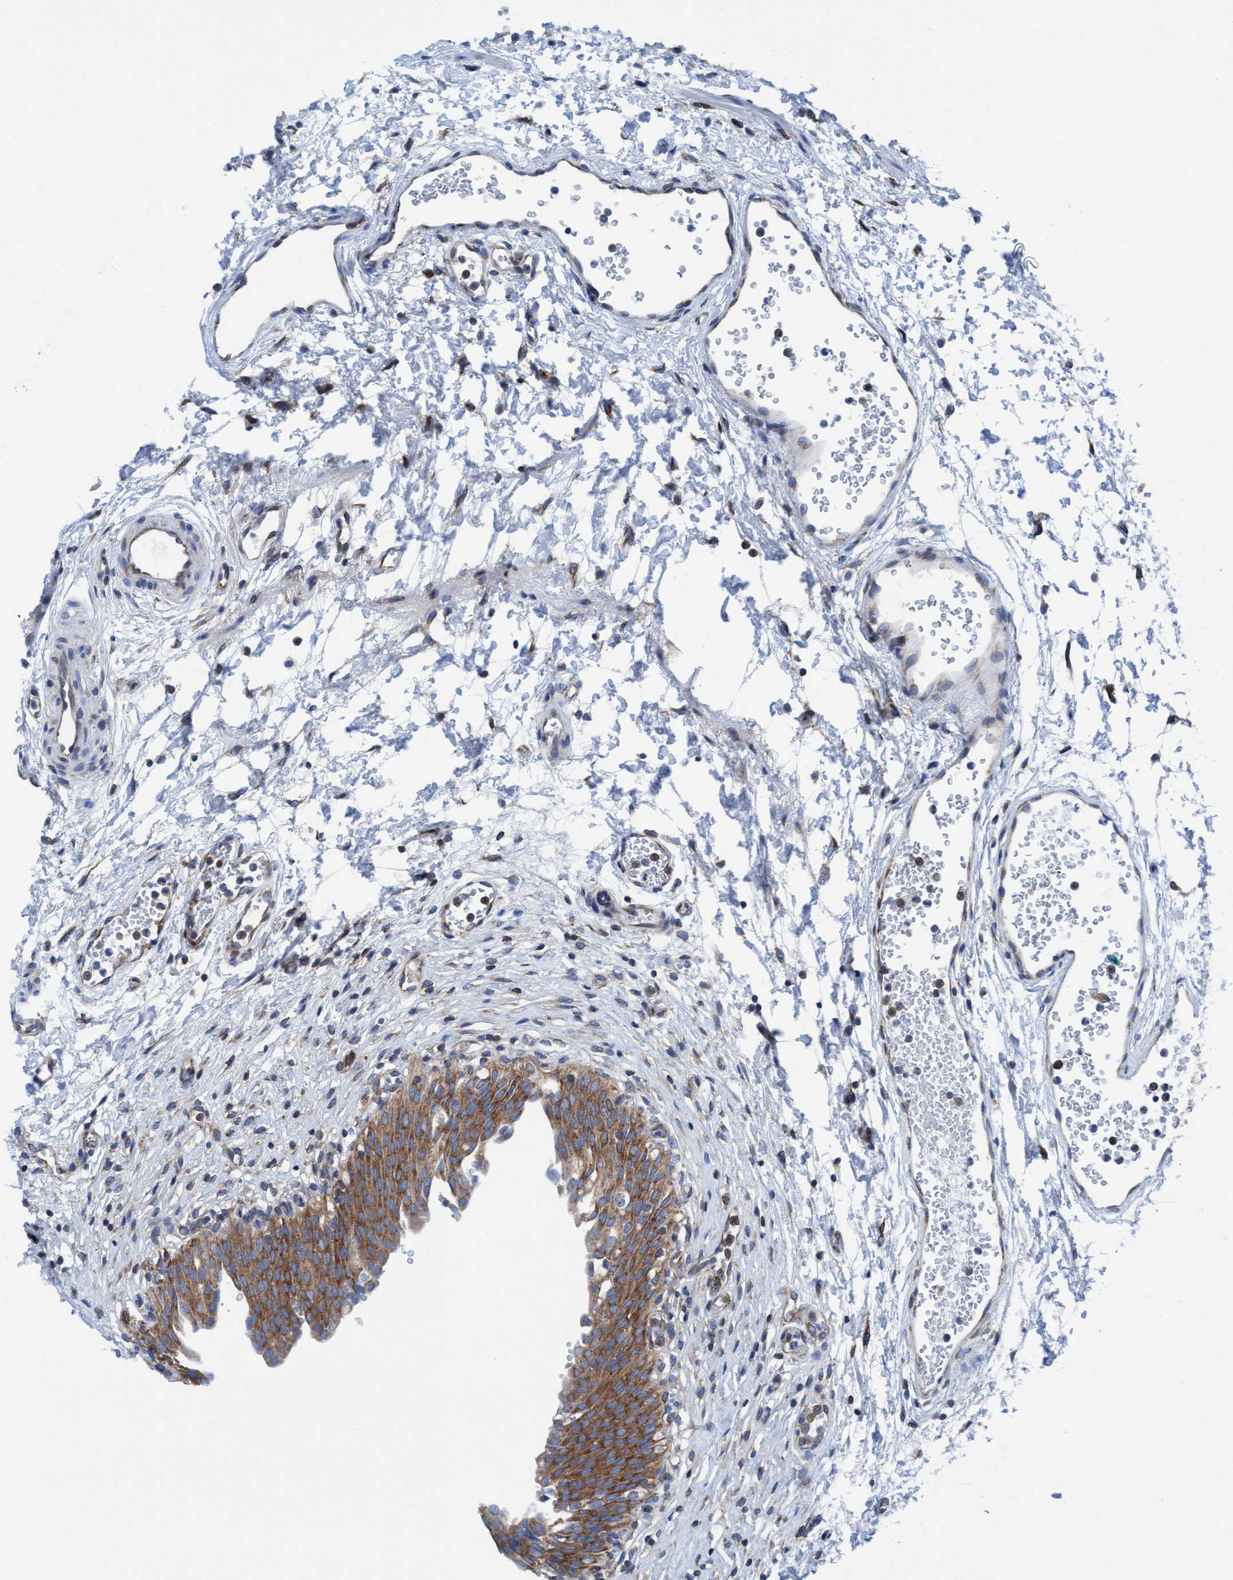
{"staining": {"intensity": "moderate", "quantity": ">75%", "location": "cytoplasmic/membranous"}, "tissue": "urinary bladder", "cell_type": "Urothelial cells", "image_type": "normal", "snomed": [{"axis": "morphology", "description": "Urothelial carcinoma, High grade"}, {"axis": "topography", "description": "Urinary bladder"}], "caption": "Moderate cytoplasmic/membranous expression for a protein is present in approximately >75% of urothelial cells of benign urinary bladder using immunohistochemistry.", "gene": "NMT1", "patient": {"sex": "male", "age": 46}}